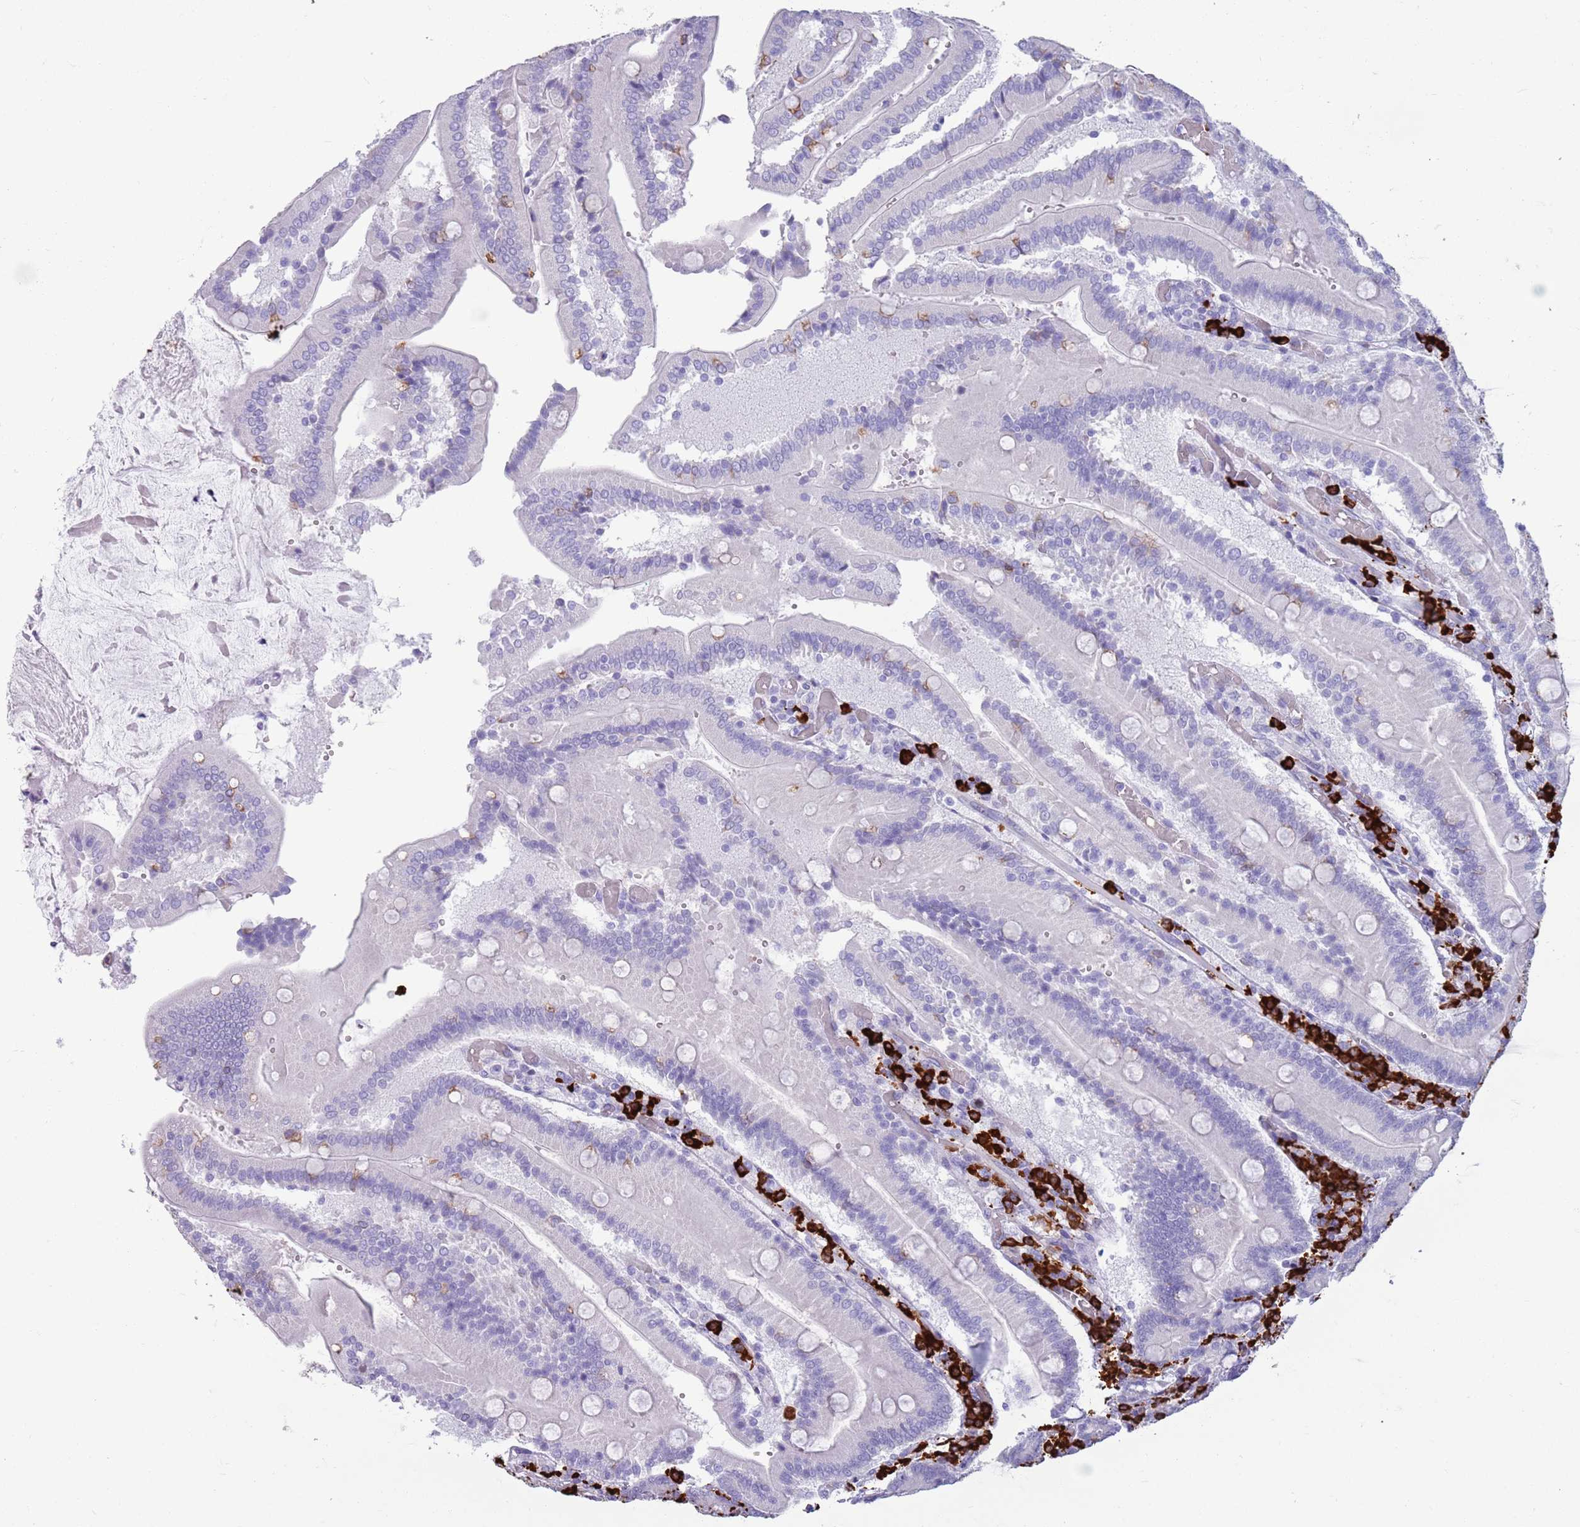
{"staining": {"intensity": "negative", "quantity": "none", "location": "none"}, "tissue": "duodenum", "cell_type": "Glandular cells", "image_type": "normal", "snomed": [{"axis": "morphology", "description": "Normal tissue, NOS"}, {"axis": "topography", "description": "Duodenum"}], "caption": "IHC micrograph of benign duodenum stained for a protein (brown), which shows no positivity in glandular cells.", "gene": "ENSG00000263020", "patient": {"sex": "female", "age": 62}}